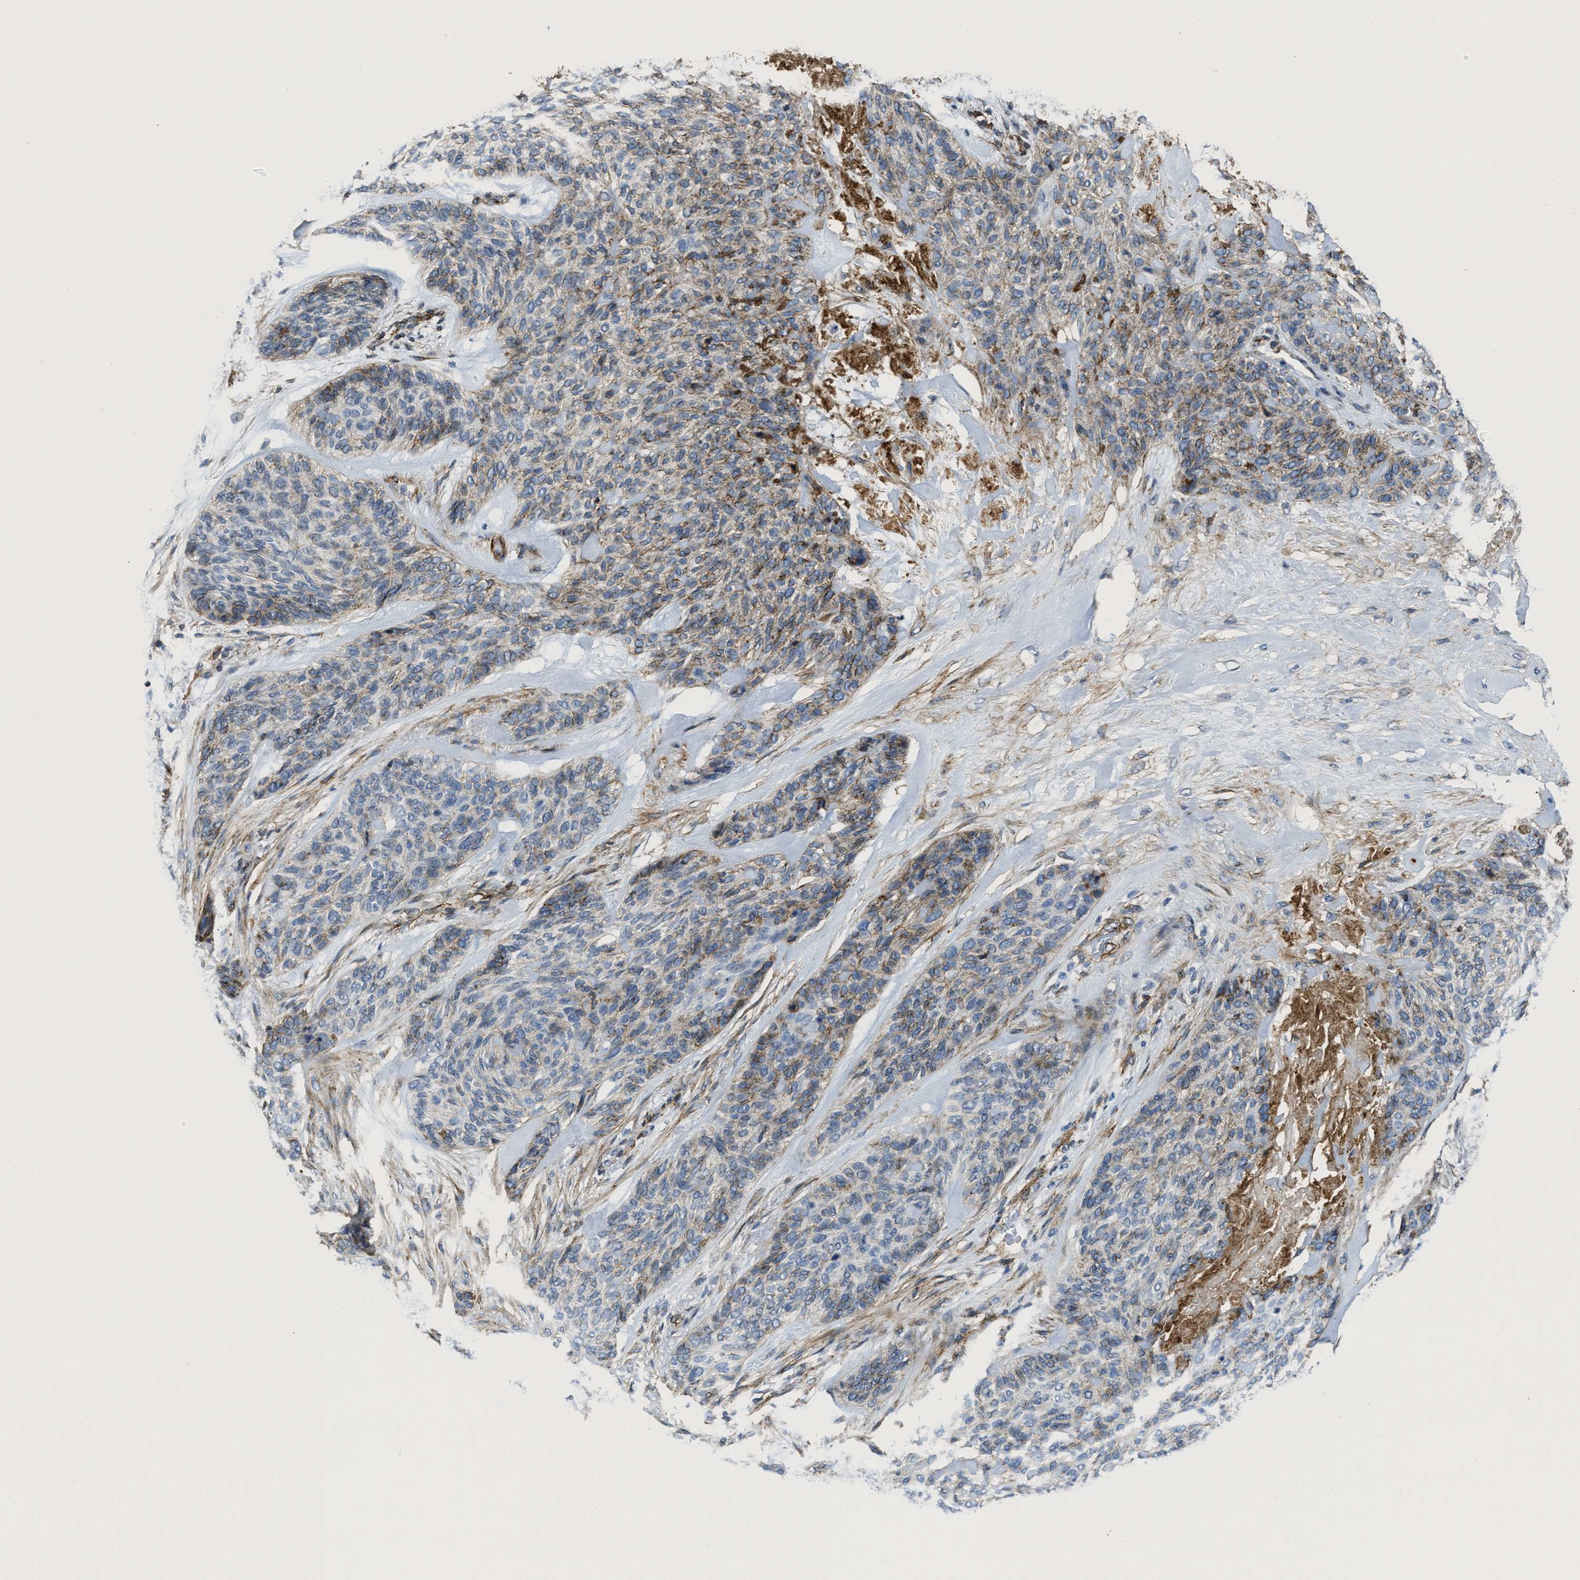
{"staining": {"intensity": "weak", "quantity": "25%-75%", "location": "cytoplasmic/membranous"}, "tissue": "skin cancer", "cell_type": "Tumor cells", "image_type": "cancer", "snomed": [{"axis": "morphology", "description": "Basal cell carcinoma"}, {"axis": "topography", "description": "Skin"}], "caption": "Immunohistochemistry (DAB) staining of skin basal cell carcinoma demonstrates weak cytoplasmic/membranous protein expression in approximately 25%-75% of tumor cells. The staining was performed using DAB, with brown indicating positive protein expression. Nuclei are stained blue with hematoxylin.", "gene": "NAB1", "patient": {"sex": "male", "age": 55}}